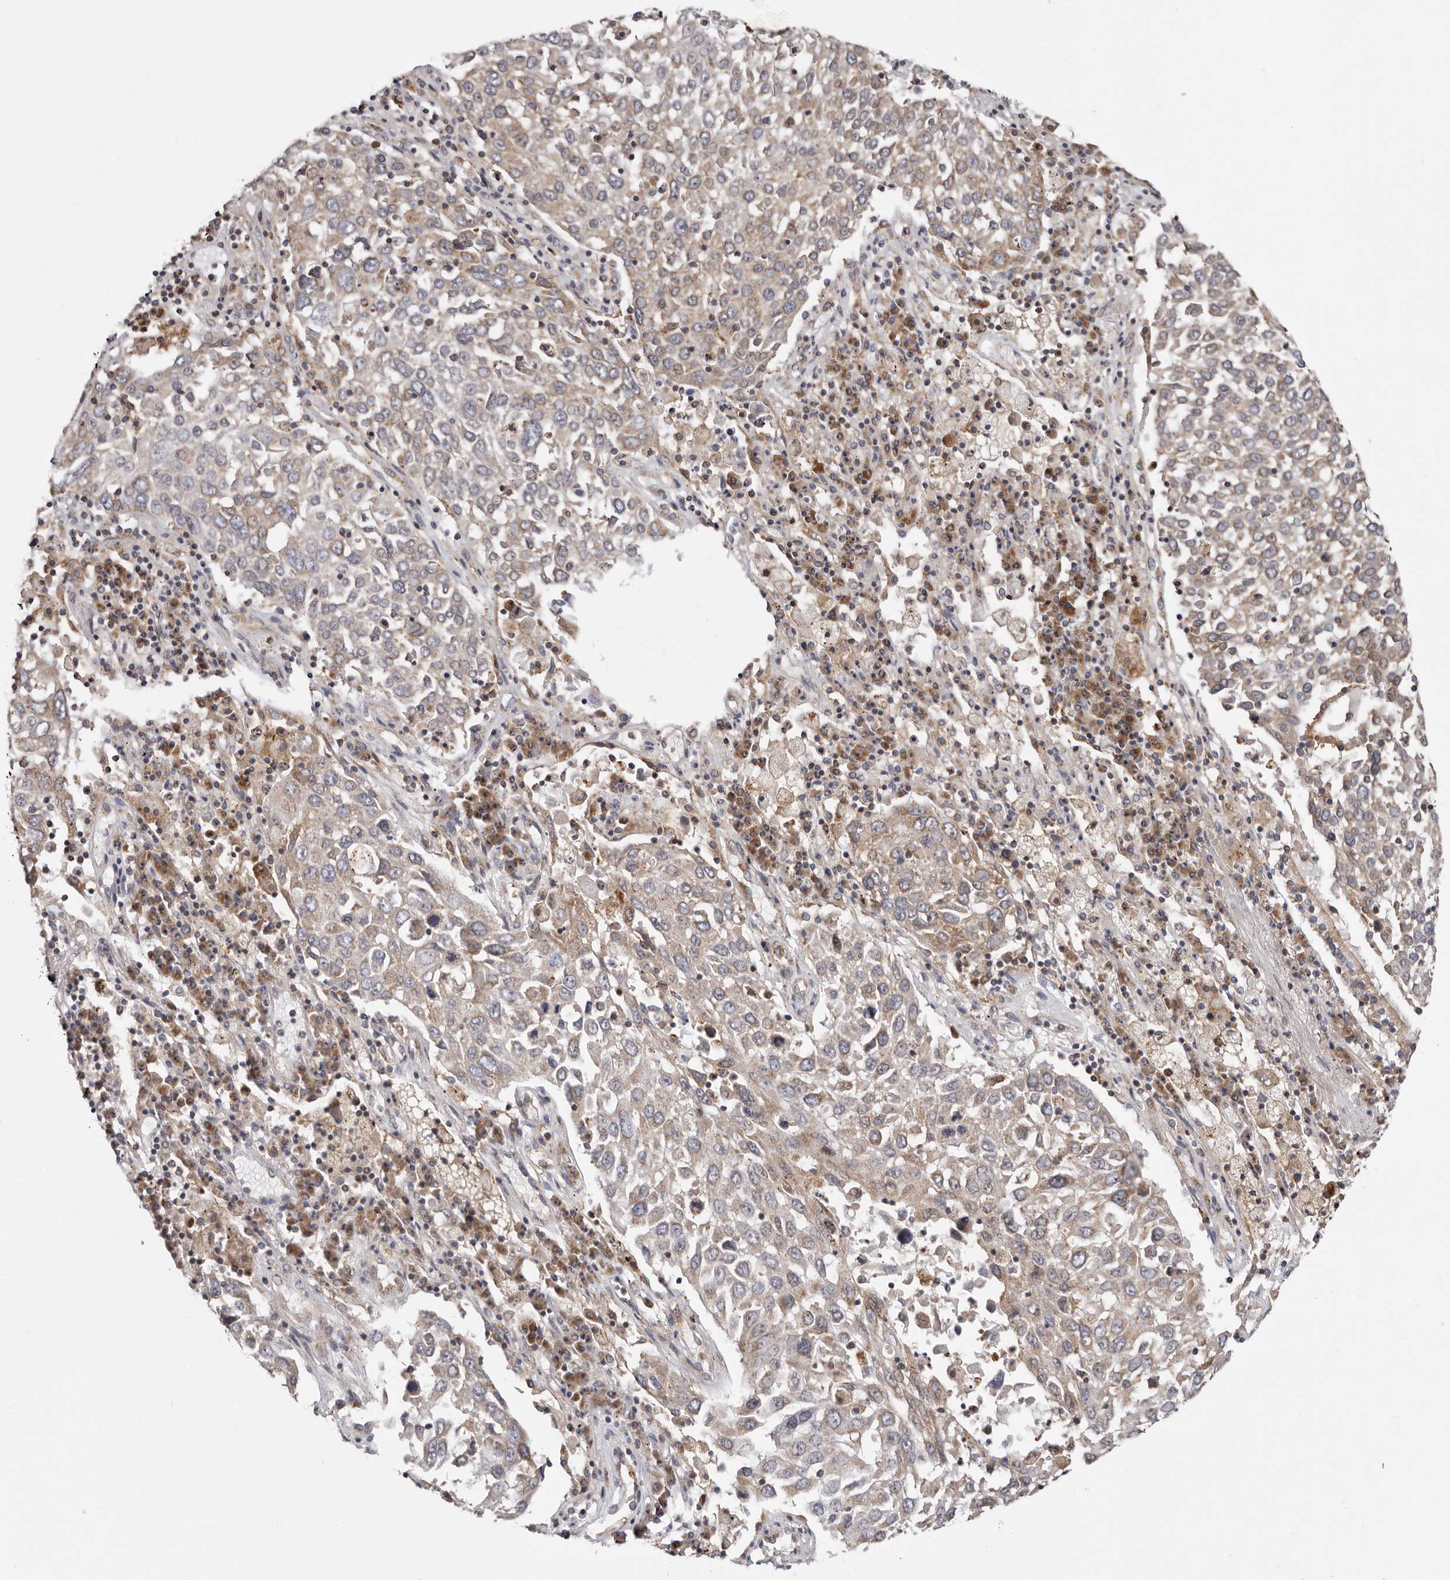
{"staining": {"intensity": "weak", "quantity": "25%-75%", "location": "cytoplasmic/membranous"}, "tissue": "lung cancer", "cell_type": "Tumor cells", "image_type": "cancer", "snomed": [{"axis": "morphology", "description": "Squamous cell carcinoma, NOS"}, {"axis": "topography", "description": "Lung"}], "caption": "Lung squamous cell carcinoma stained with a protein marker shows weak staining in tumor cells.", "gene": "TMUB1", "patient": {"sex": "male", "age": 65}}